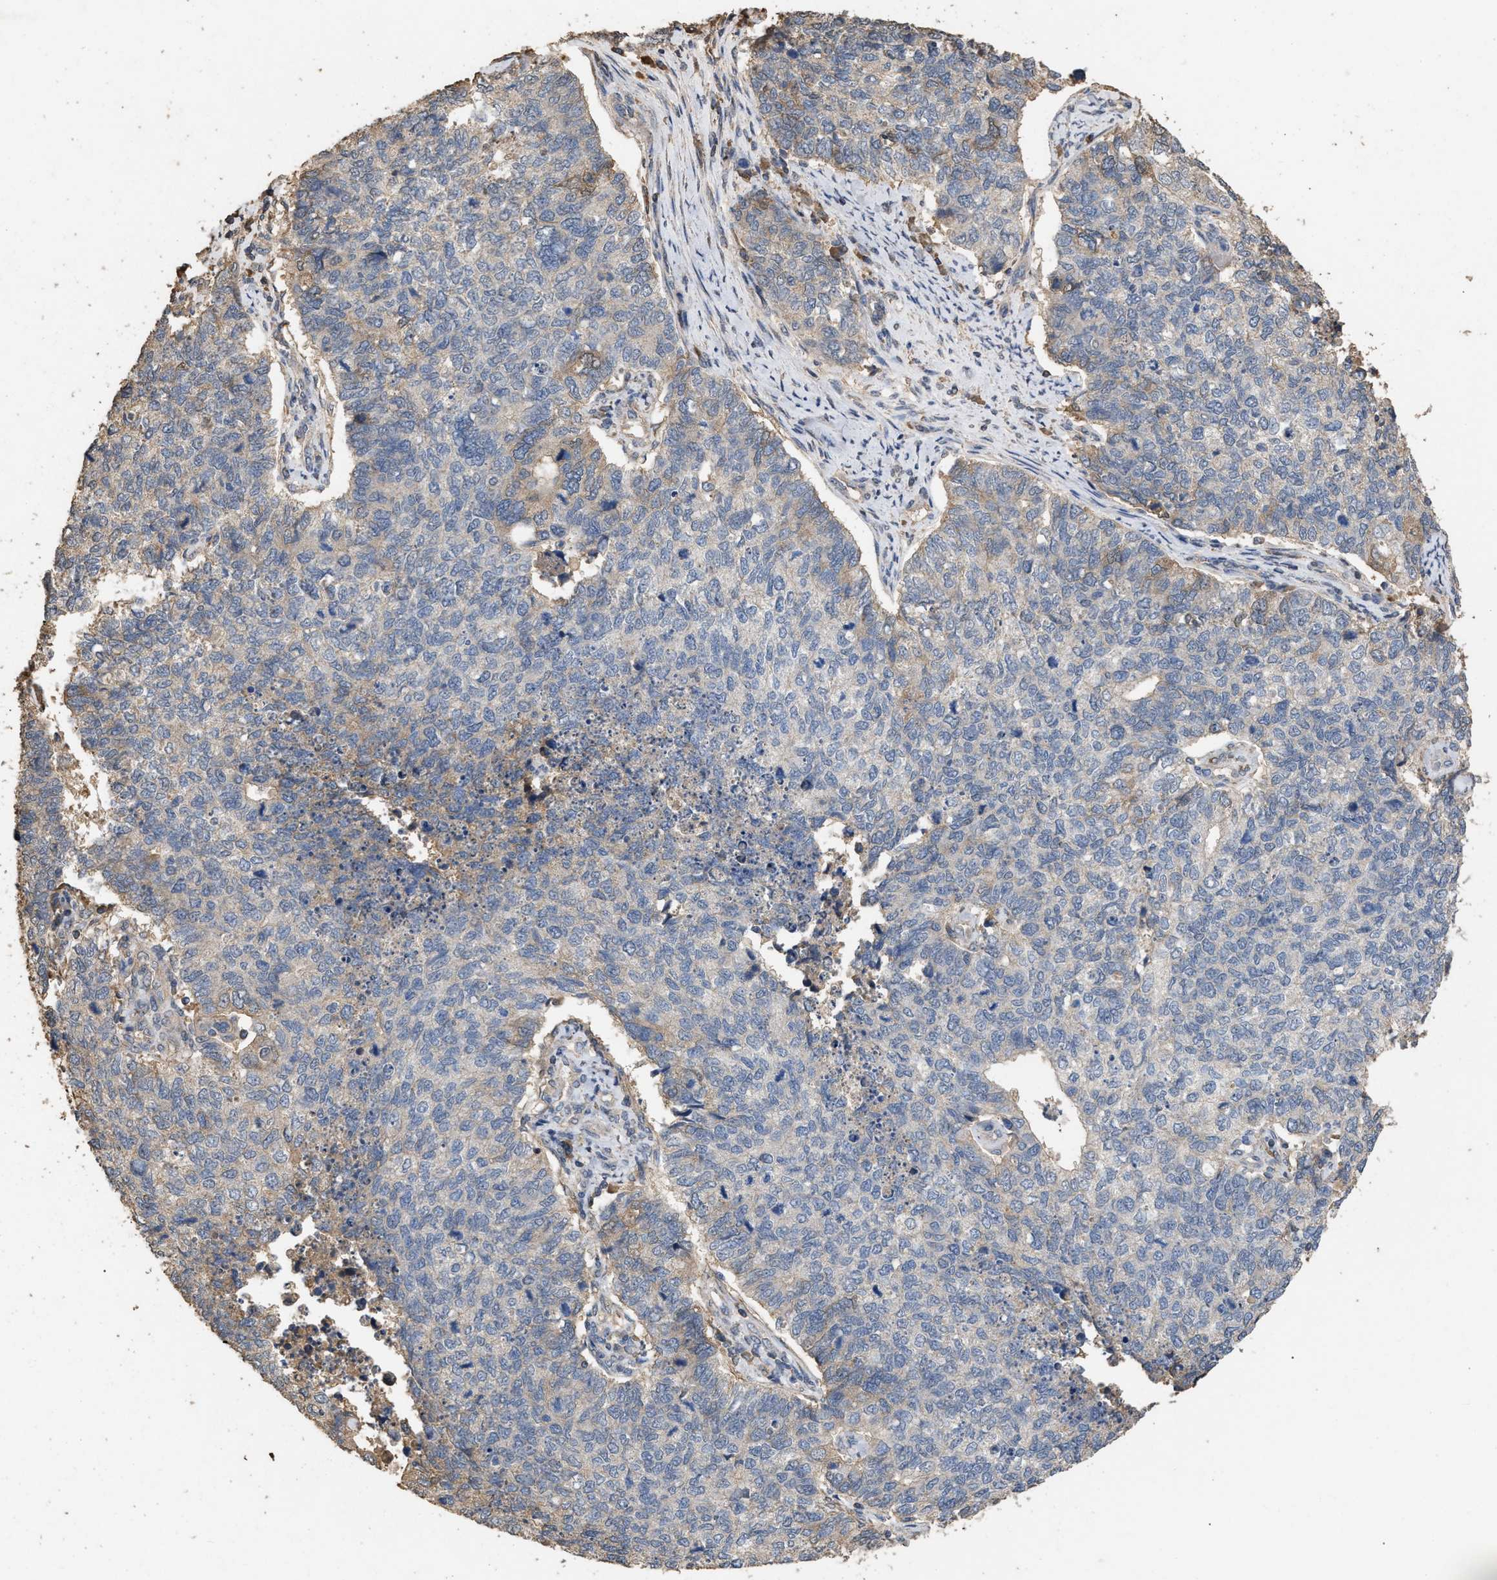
{"staining": {"intensity": "weak", "quantity": "<25%", "location": "cytoplasmic/membranous"}, "tissue": "cervical cancer", "cell_type": "Tumor cells", "image_type": "cancer", "snomed": [{"axis": "morphology", "description": "Squamous cell carcinoma, NOS"}, {"axis": "topography", "description": "Cervix"}], "caption": "Tumor cells show no significant staining in cervical cancer (squamous cell carcinoma). (DAB immunohistochemistry with hematoxylin counter stain).", "gene": "HTRA3", "patient": {"sex": "female", "age": 63}}